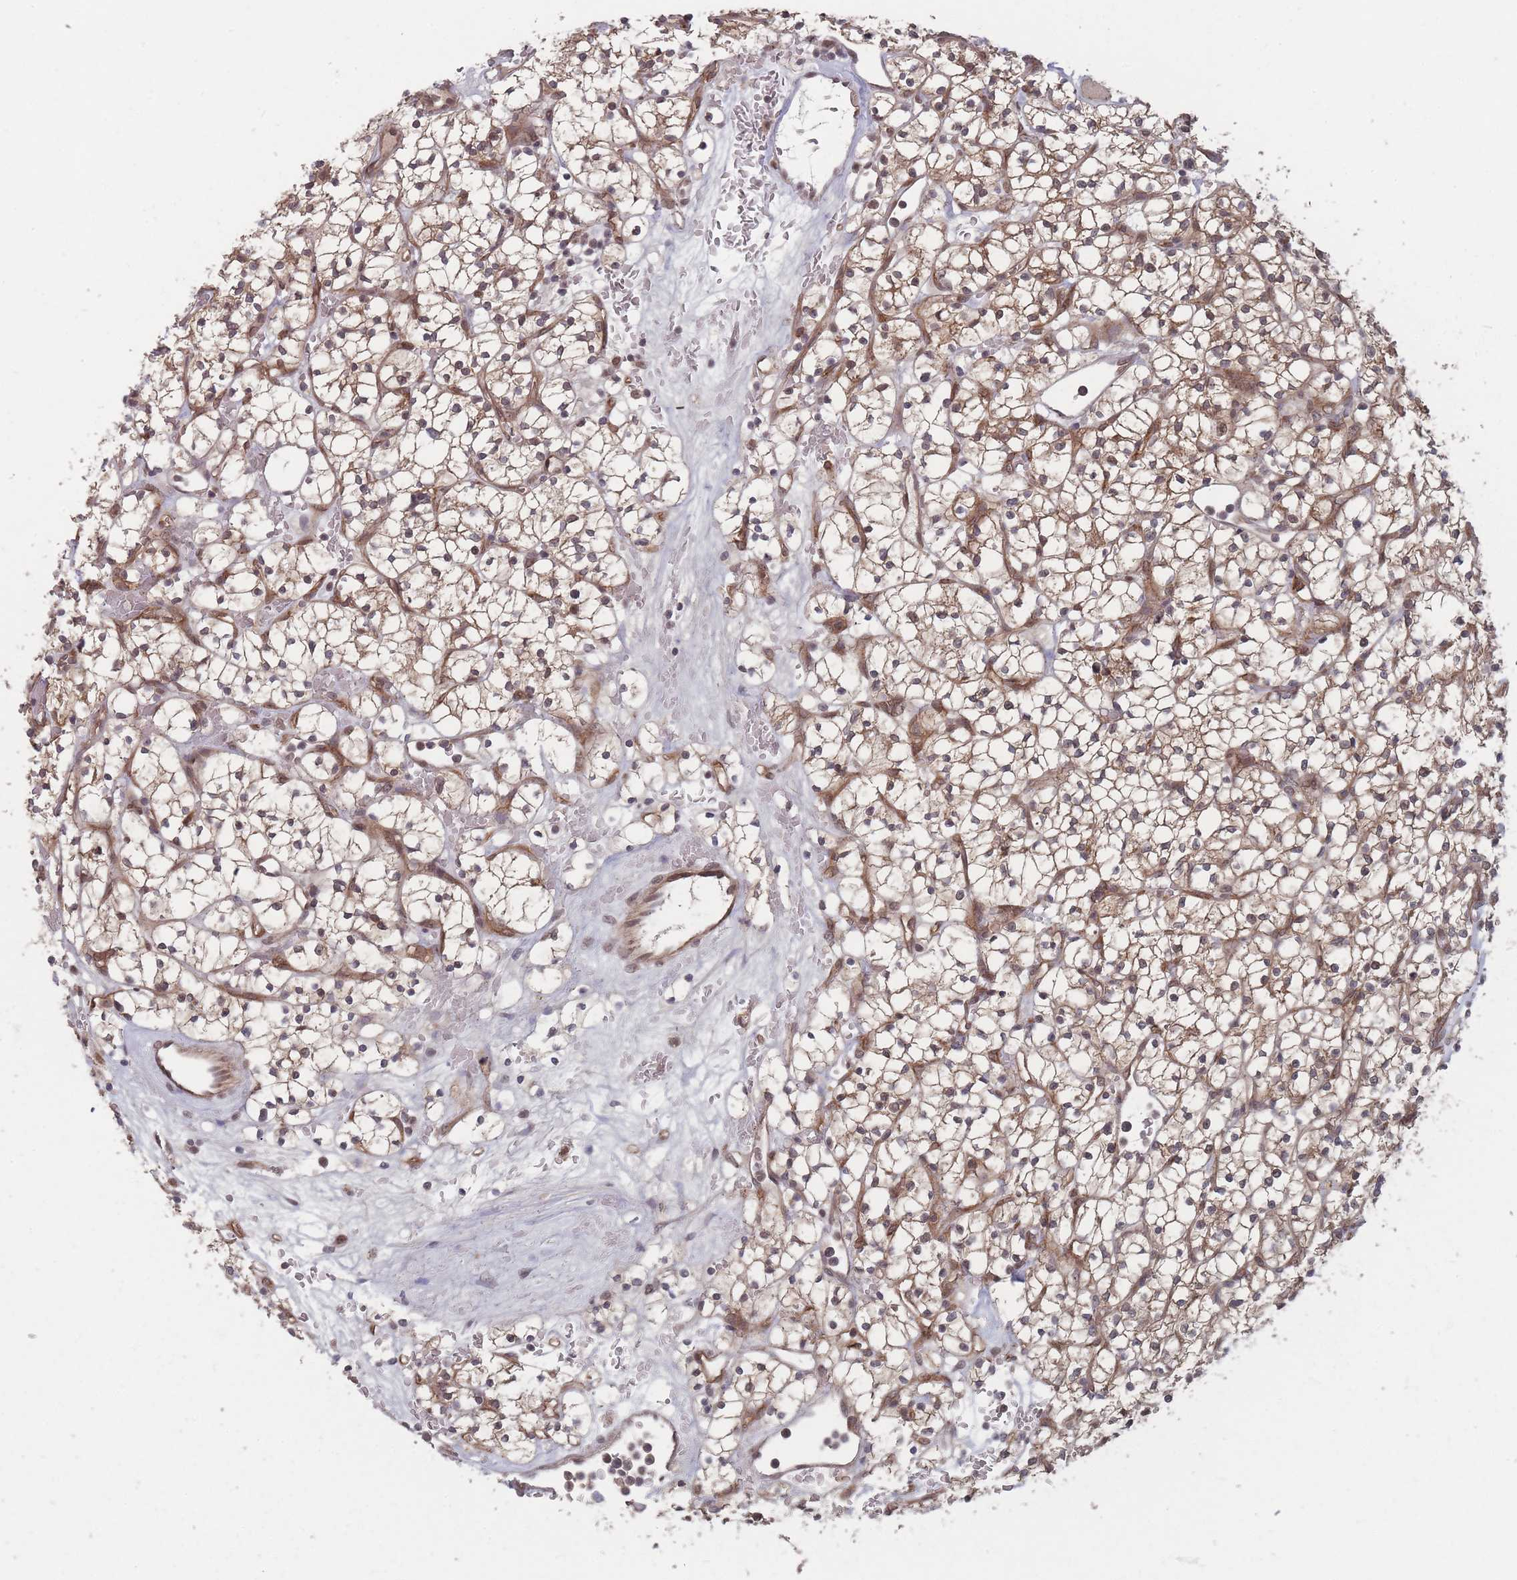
{"staining": {"intensity": "moderate", "quantity": "25%-75%", "location": "cytoplasmic/membranous"}, "tissue": "renal cancer", "cell_type": "Tumor cells", "image_type": "cancer", "snomed": [{"axis": "morphology", "description": "Adenocarcinoma, NOS"}, {"axis": "topography", "description": "Kidney"}], "caption": "Immunohistochemistry (DAB (3,3'-diaminobenzidine)) staining of human adenocarcinoma (renal) exhibits moderate cytoplasmic/membranous protein positivity in about 25%-75% of tumor cells. (DAB (3,3'-diaminobenzidine) IHC with brightfield microscopy, high magnification).", "gene": "CNTRL", "patient": {"sex": "female", "age": 64}}